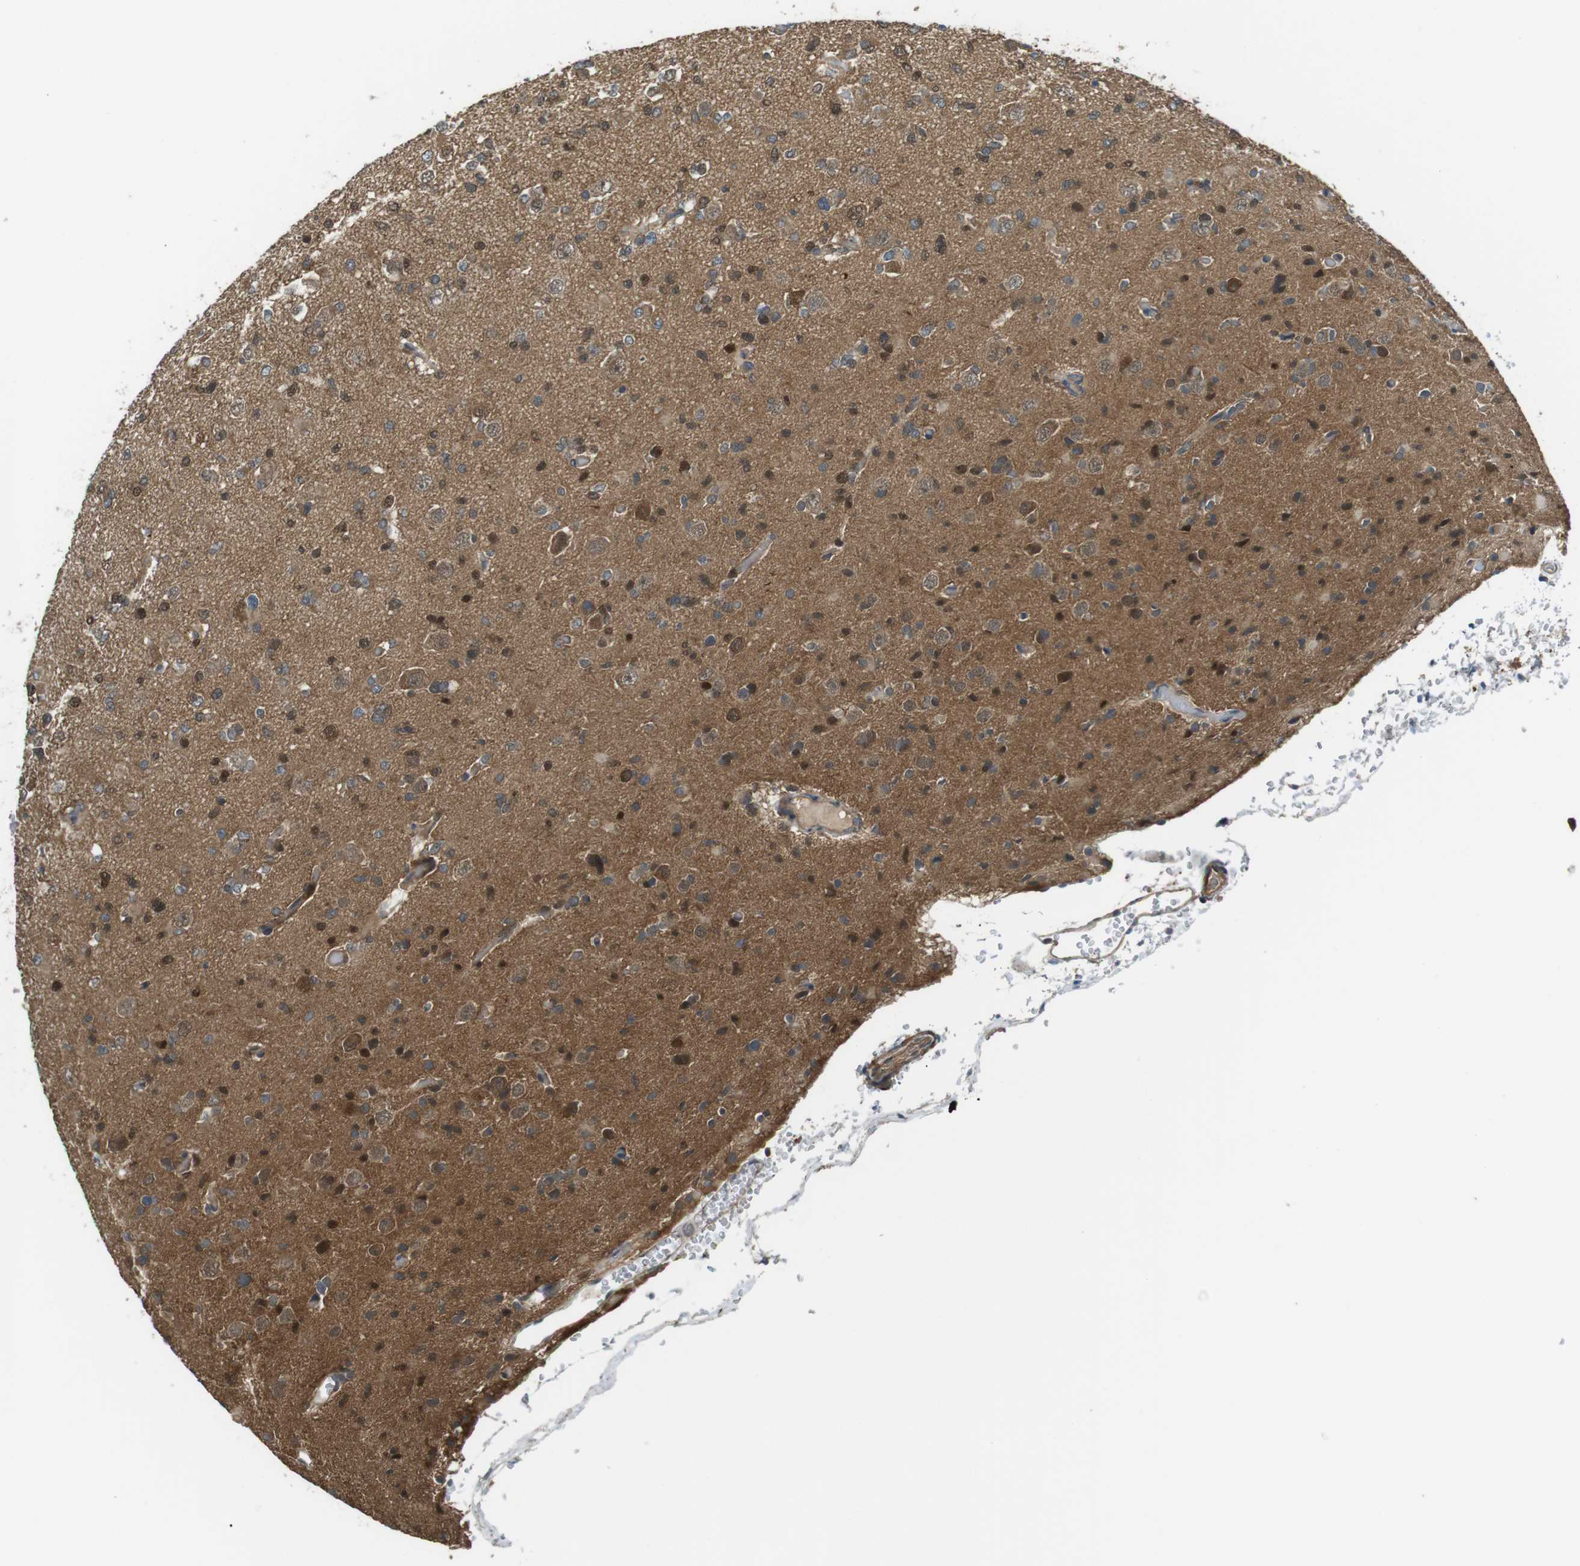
{"staining": {"intensity": "moderate", "quantity": ">75%", "location": "cytoplasmic/membranous,nuclear"}, "tissue": "glioma", "cell_type": "Tumor cells", "image_type": "cancer", "snomed": [{"axis": "morphology", "description": "Glioma, malignant, Low grade"}, {"axis": "topography", "description": "Brain"}], "caption": "This is an image of immunohistochemistry (IHC) staining of glioma, which shows moderate staining in the cytoplasmic/membranous and nuclear of tumor cells.", "gene": "LRRC3B", "patient": {"sex": "female", "age": 22}}